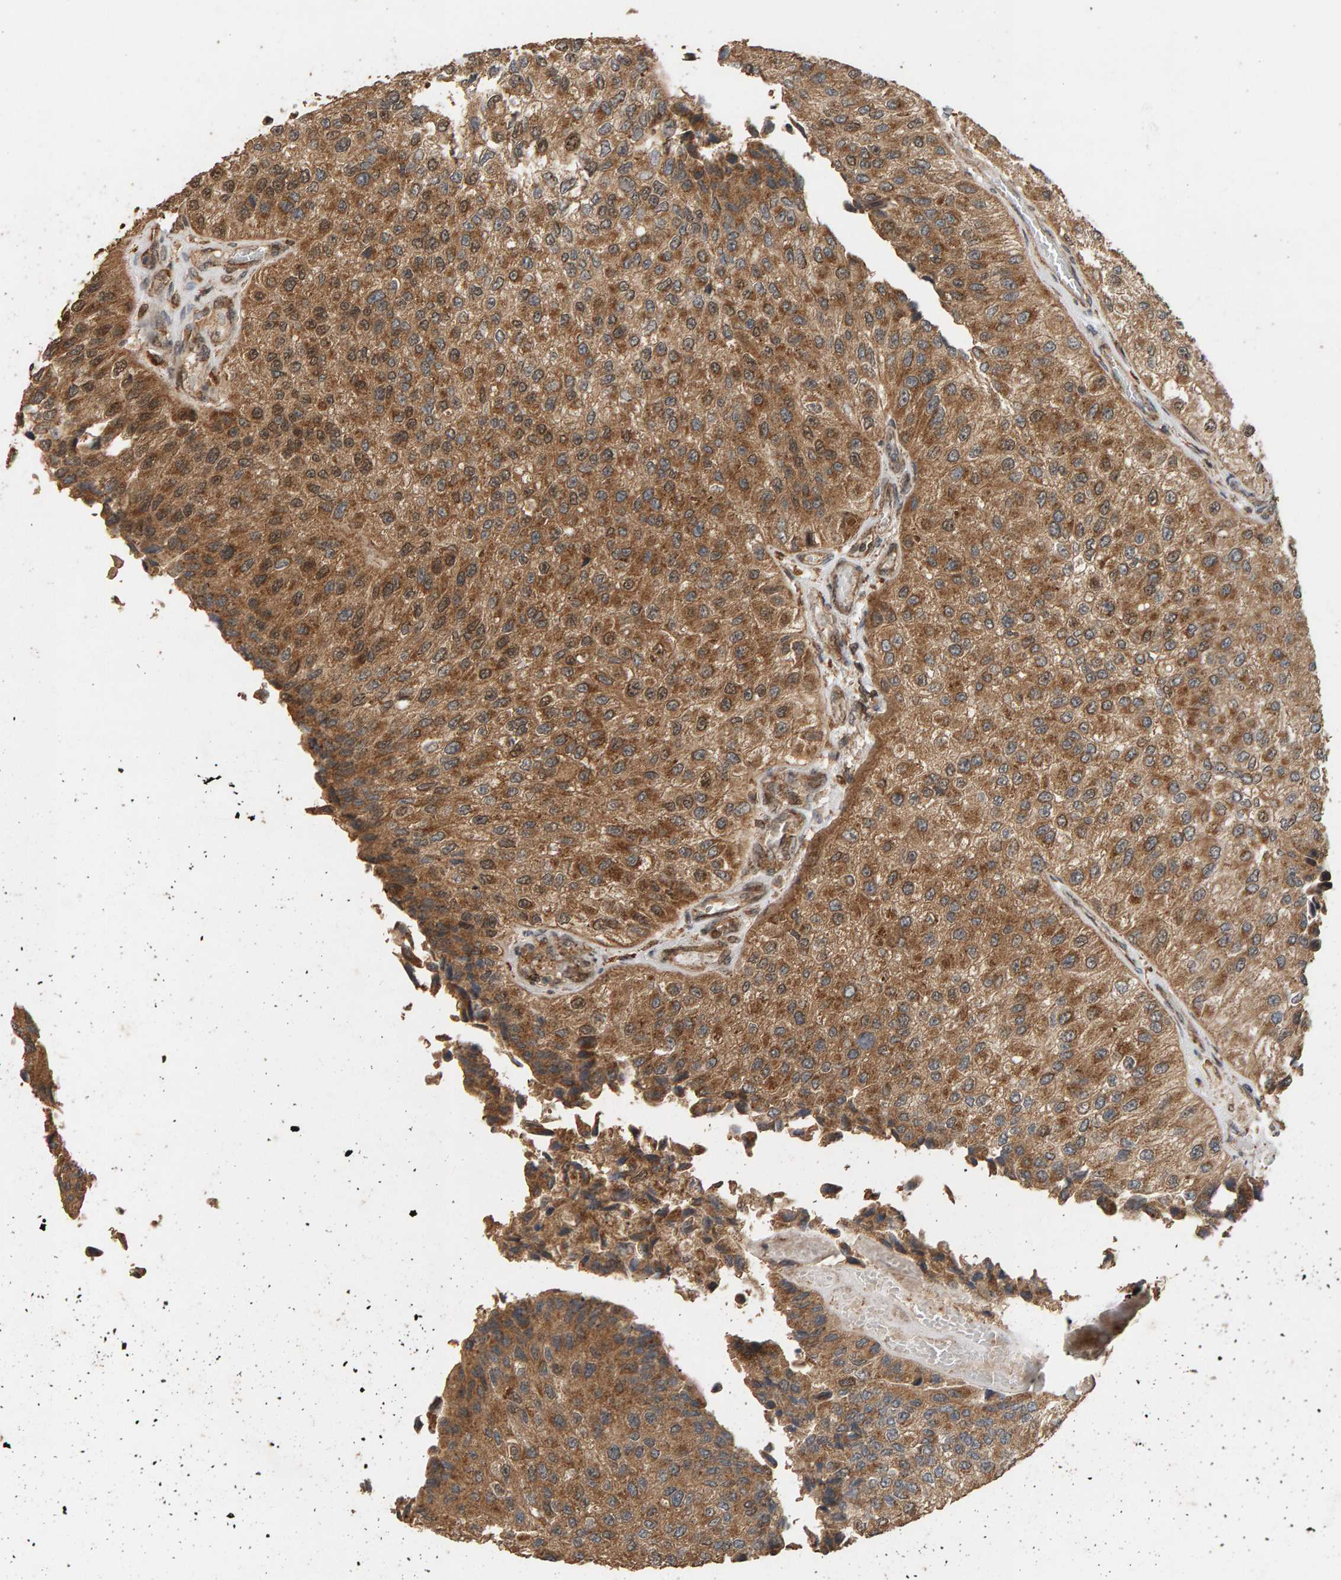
{"staining": {"intensity": "moderate", "quantity": ">75%", "location": "cytoplasmic/membranous,nuclear"}, "tissue": "urothelial cancer", "cell_type": "Tumor cells", "image_type": "cancer", "snomed": [{"axis": "morphology", "description": "Urothelial carcinoma, High grade"}, {"axis": "topography", "description": "Kidney"}, {"axis": "topography", "description": "Urinary bladder"}], "caption": "Tumor cells show medium levels of moderate cytoplasmic/membranous and nuclear expression in about >75% of cells in human high-grade urothelial carcinoma.", "gene": "GSTK1", "patient": {"sex": "male", "age": 77}}